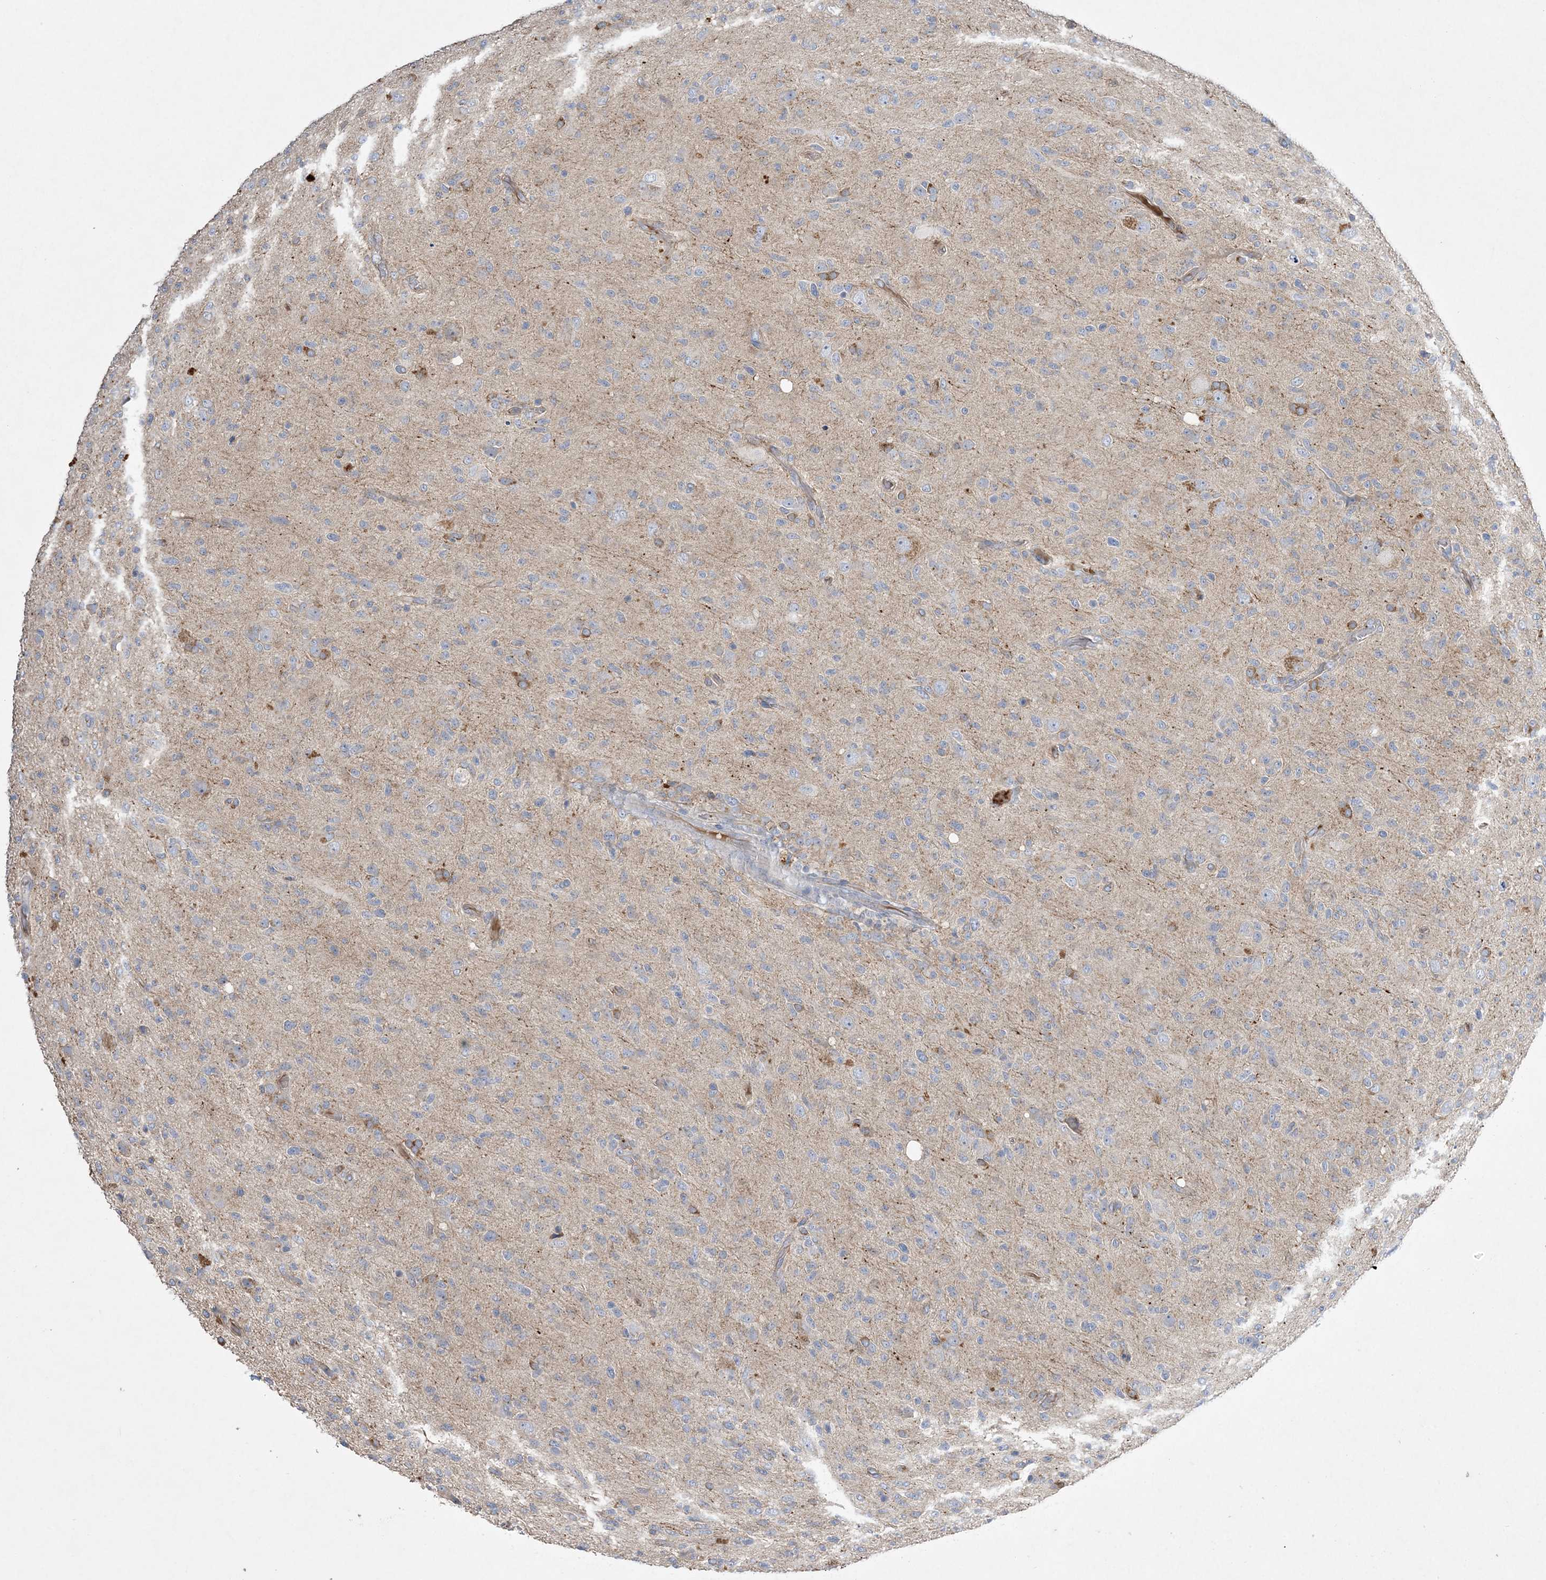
{"staining": {"intensity": "negative", "quantity": "none", "location": "none"}, "tissue": "glioma", "cell_type": "Tumor cells", "image_type": "cancer", "snomed": [{"axis": "morphology", "description": "Glioma, malignant, High grade"}, {"axis": "topography", "description": "Brain"}], "caption": "High magnification brightfield microscopy of glioma stained with DAB (brown) and counterstained with hematoxylin (blue): tumor cells show no significant staining.", "gene": "ADCK2", "patient": {"sex": "female", "age": 57}}